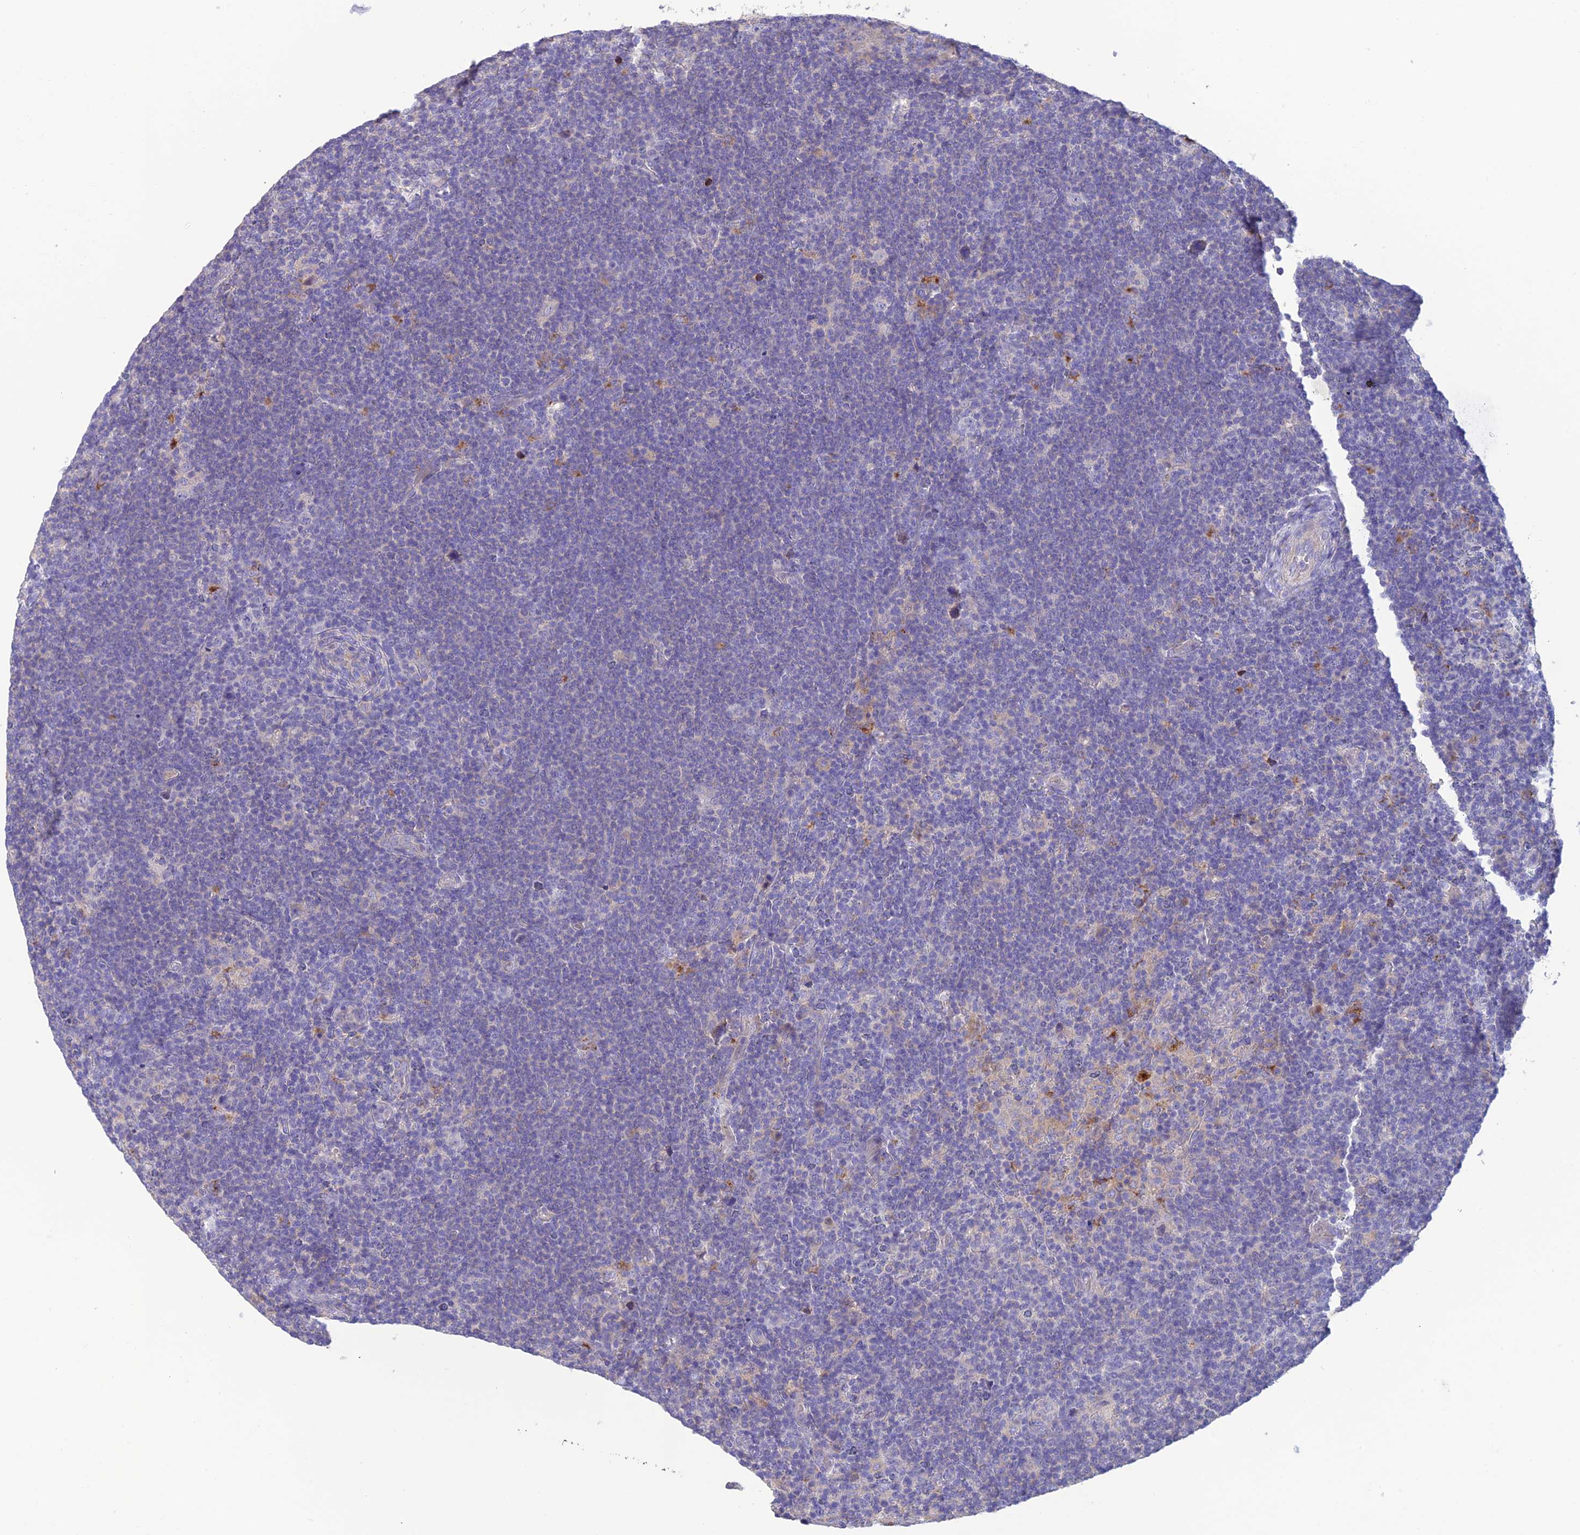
{"staining": {"intensity": "negative", "quantity": "none", "location": "none"}, "tissue": "lymphoma", "cell_type": "Tumor cells", "image_type": "cancer", "snomed": [{"axis": "morphology", "description": "Hodgkin's disease, NOS"}, {"axis": "topography", "description": "Lymph node"}], "caption": "Hodgkin's disease was stained to show a protein in brown. There is no significant positivity in tumor cells. Nuclei are stained in blue.", "gene": "SFT2D2", "patient": {"sex": "female", "age": 57}}